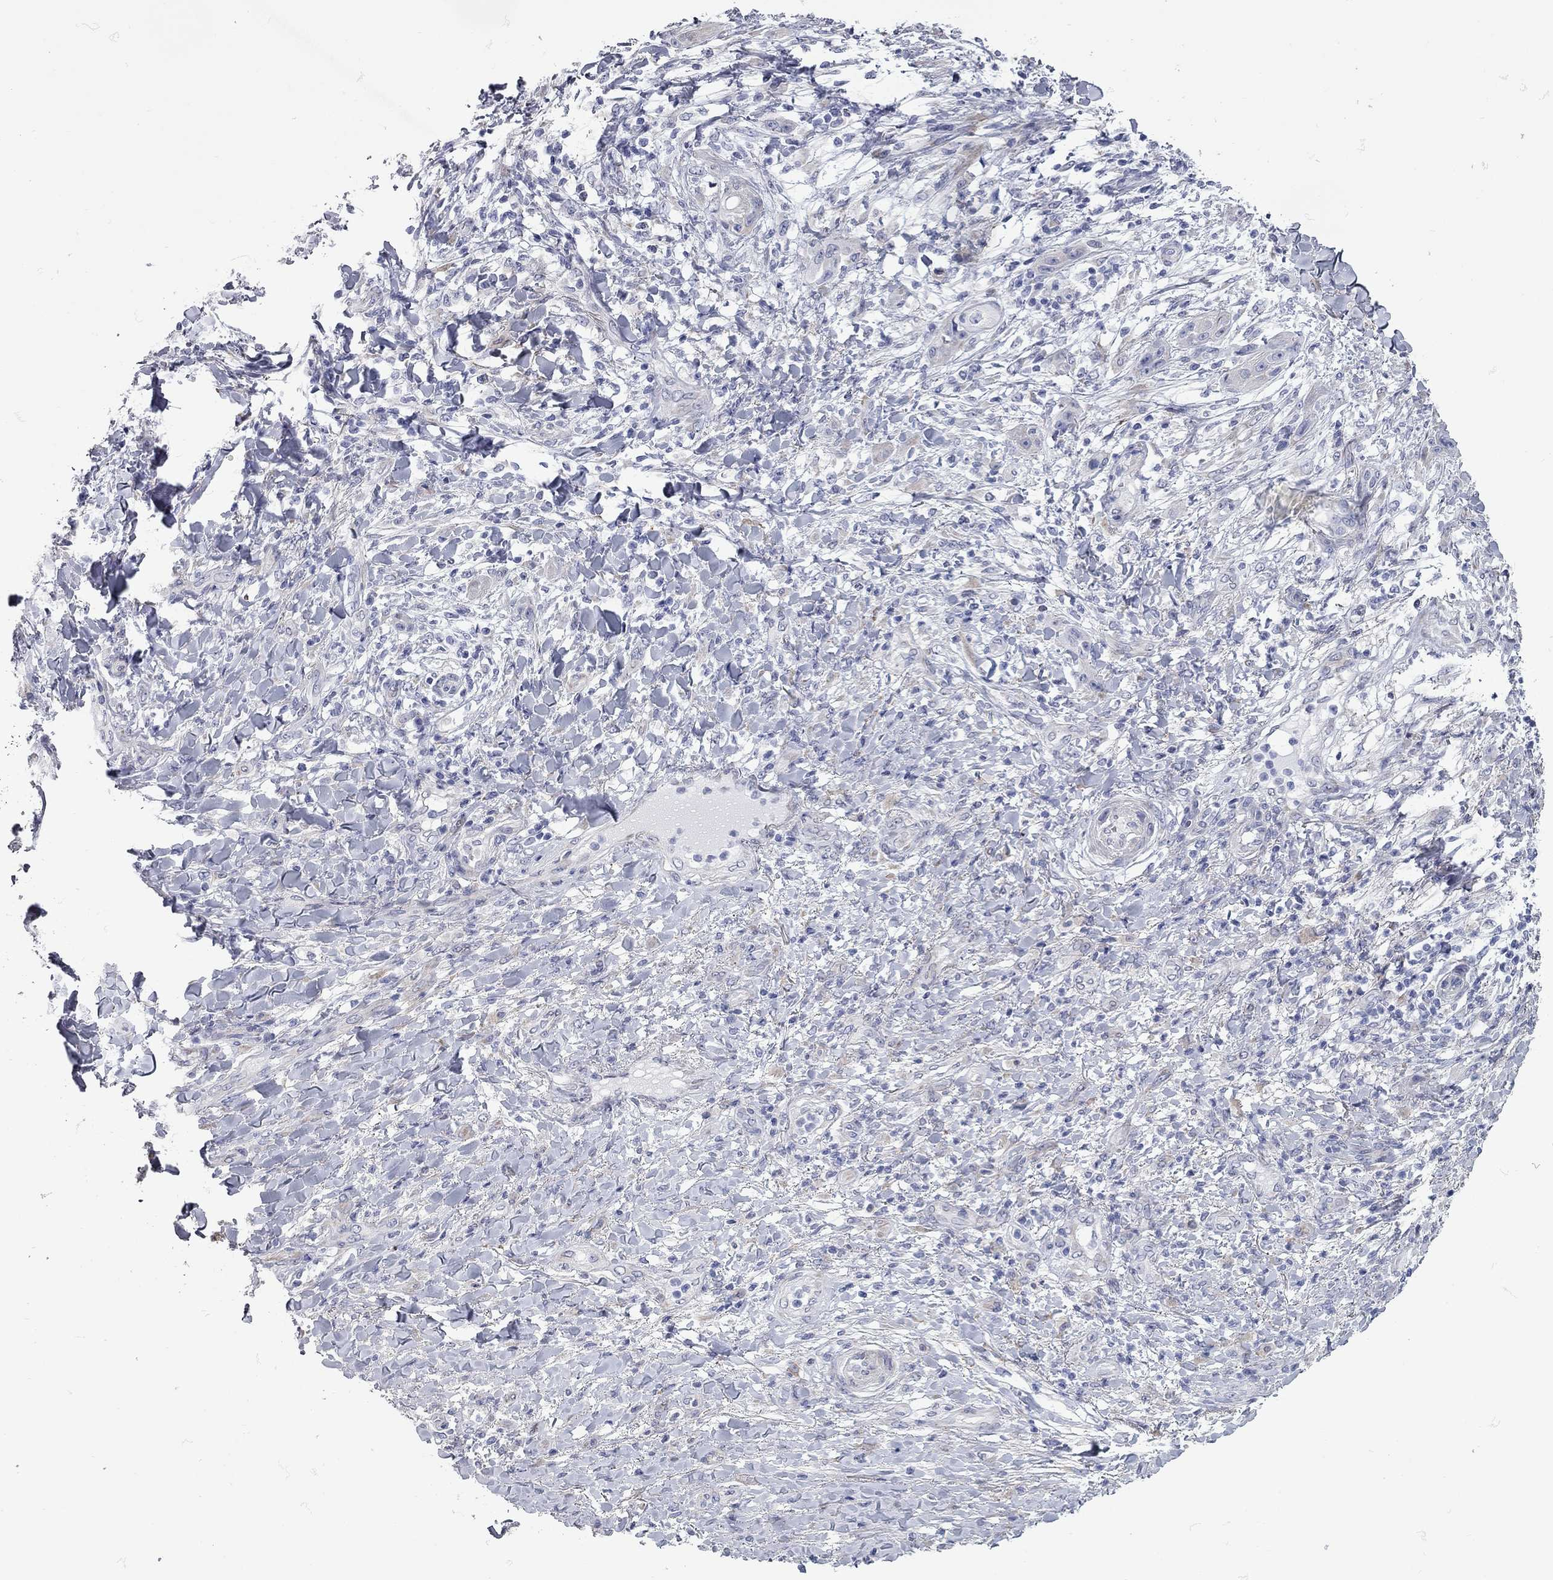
{"staining": {"intensity": "negative", "quantity": "none", "location": "none"}, "tissue": "skin cancer", "cell_type": "Tumor cells", "image_type": "cancer", "snomed": [{"axis": "morphology", "description": "Squamous cell carcinoma, NOS"}, {"axis": "topography", "description": "Skin"}], "caption": "Immunohistochemical staining of human squamous cell carcinoma (skin) displays no significant staining in tumor cells. (Immunohistochemistry, brightfield microscopy, high magnification).", "gene": "XAGE2", "patient": {"sex": "male", "age": 62}}